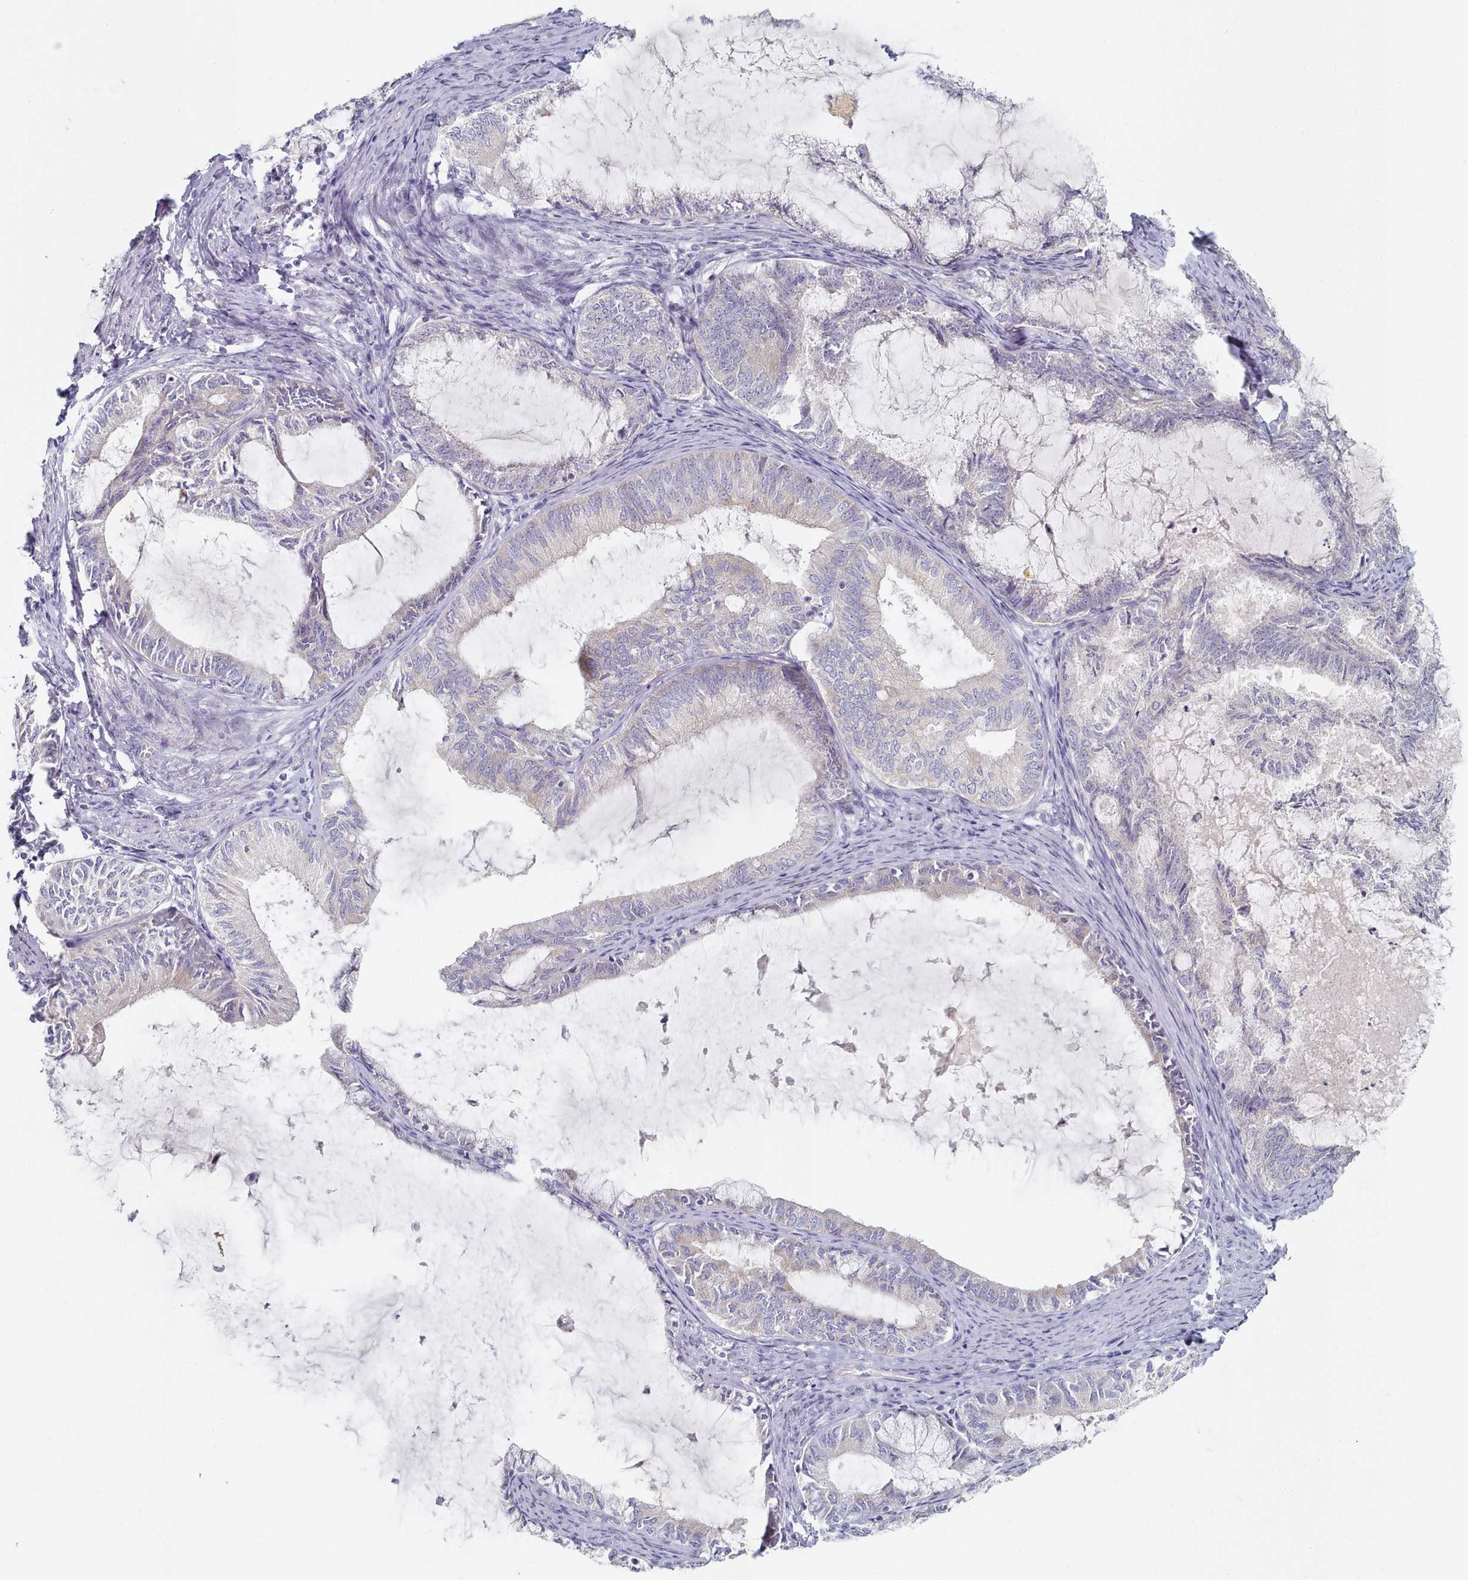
{"staining": {"intensity": "negative", "quantity": "none", "location": "none"}, "tissue": "endometrial cancer", "cell_type": "Tumor cells", "image_type": "cancer", "snomed": [{"axis": "morphology", "description": "Adenocarcinoma, NOS"}, {"axis": "topography", "description": "Endometrium"}], "caption": "The immunohistochemistry photomicrograph has no significant positivity in tumor cells of adenocarcinoma (endometrial) tissue.", "gene": "TYW1B", "patient": {"sex": "female", "age": 86}}